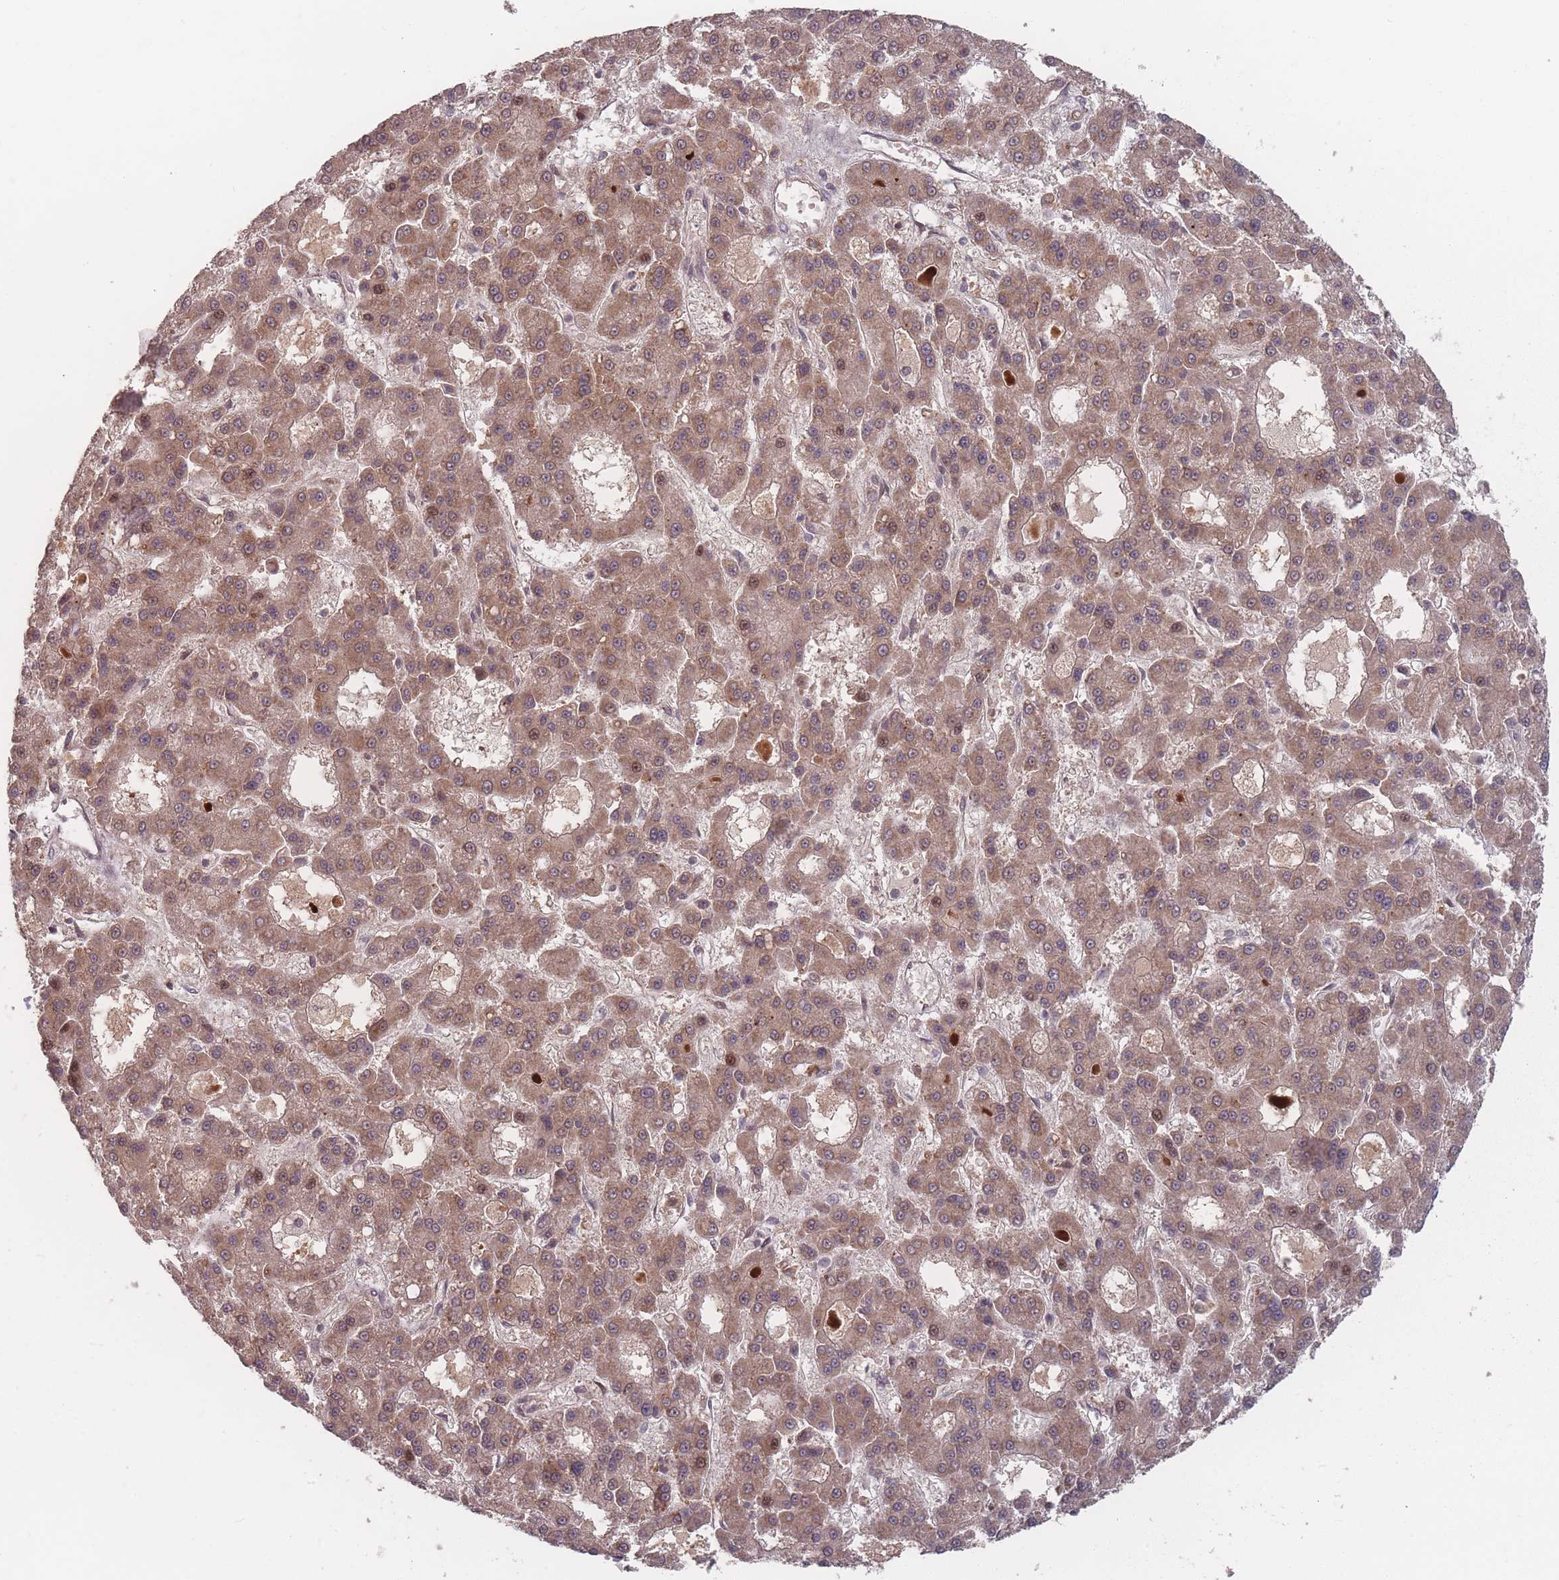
{"staining": {"intensity": "moderate", "quantity": ">75%", "location": "cytoplasmic/membranous"}, "tissue": "liver cancer", "cell_type": "Tumor cells", "image_type": "cancer", "snomed": [{"axis": "morphology", "description": "Carcinoma, Hepatocellular, NOS"}, {"axis": "topography", "description": "Liver"}], "caption": "DAB (3,3'-diaminobenzidine) immunohistochemical staining of human liver cancer (hepatocellular carcinoma) shows moderate cytoplasmic/membranous protein staining in about >75% of tumor cells.", "gene": "HAGH", "patient": {"sex": "male", "age": 70}}